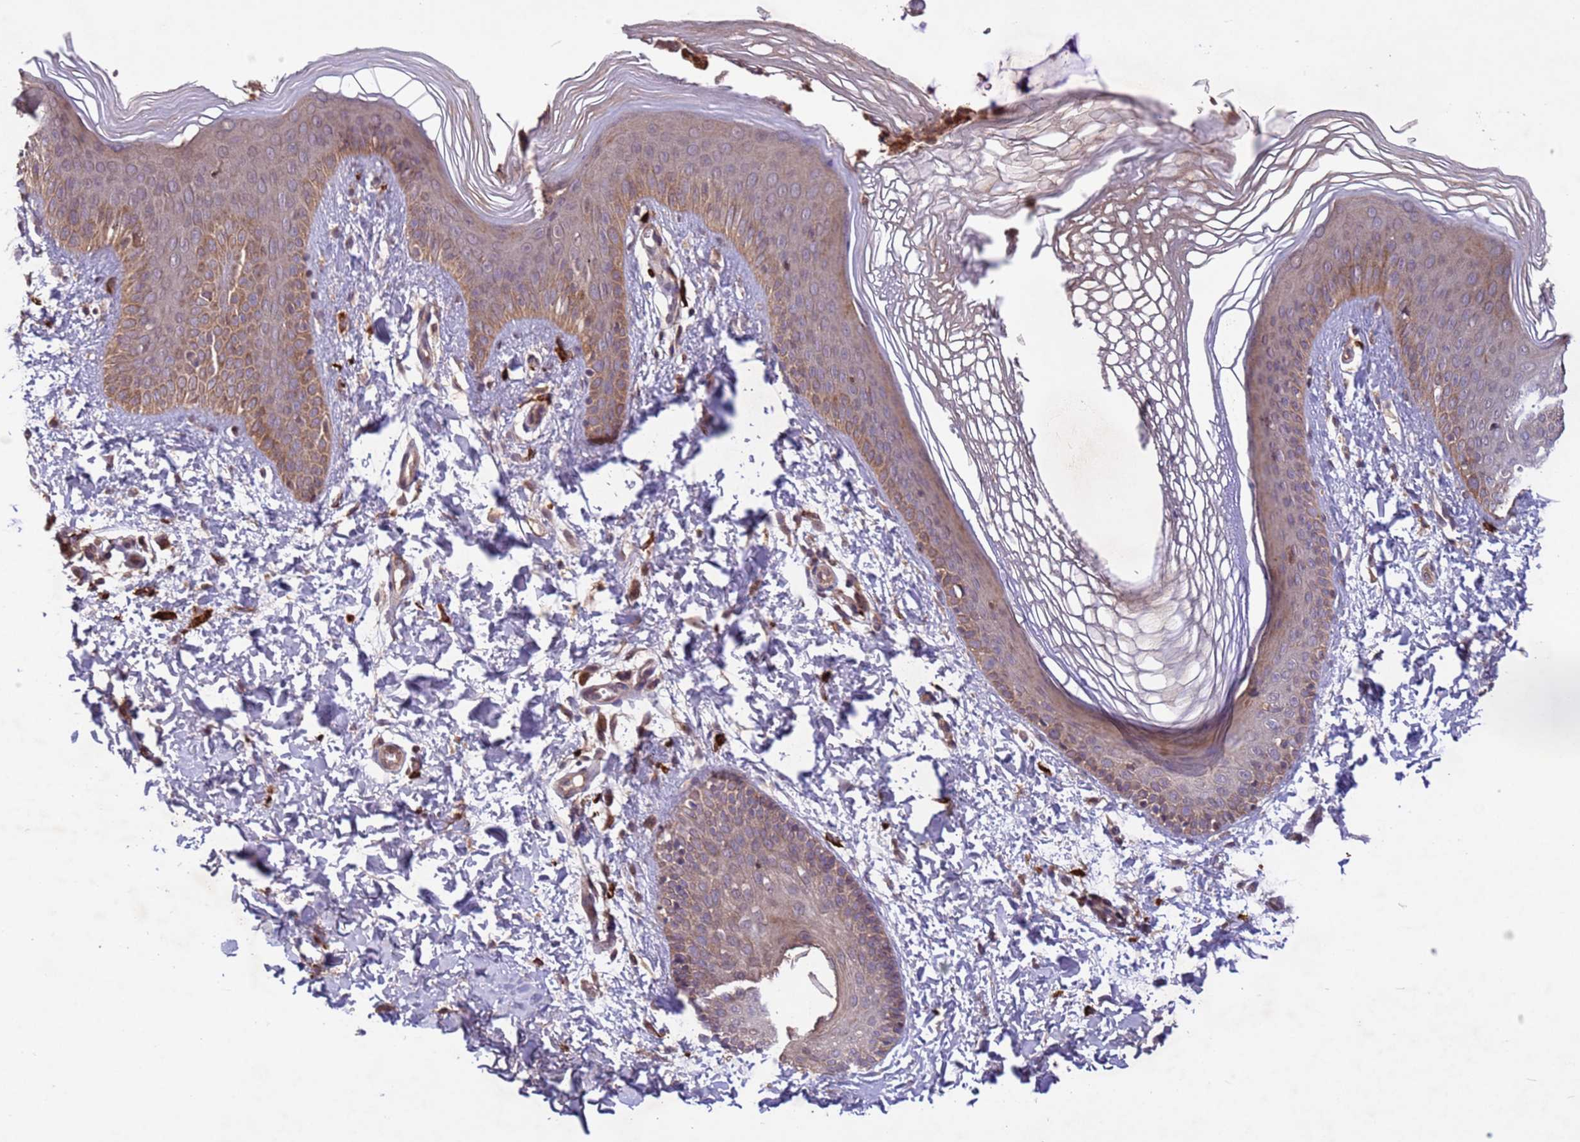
{"staining": {"intensity": "moderate", "quantity": ">75%", "location": "cytoplasmic/membranous"}, "tissue": "skin", "cell_type": "Epidermal cells", "image_type": "normal", "snomed": [{"axis": "morphology", "description": "Normal tissue, NOS"}, {"axis": "morphology", "description": "Inflammation, NOS"}, {"axis": "topography", "description": "Soft tissue"}, {"axis": "topography", "description": "Anal"}], "caption": "This is an image of immunohistochemistry (IHC) staining of benign skin, which shows moderate positivity in the cytoplasmic/membranous of epidermal cells.", "gene": "FASTKD1", "patient": {"sex": "female", "age": 15}}